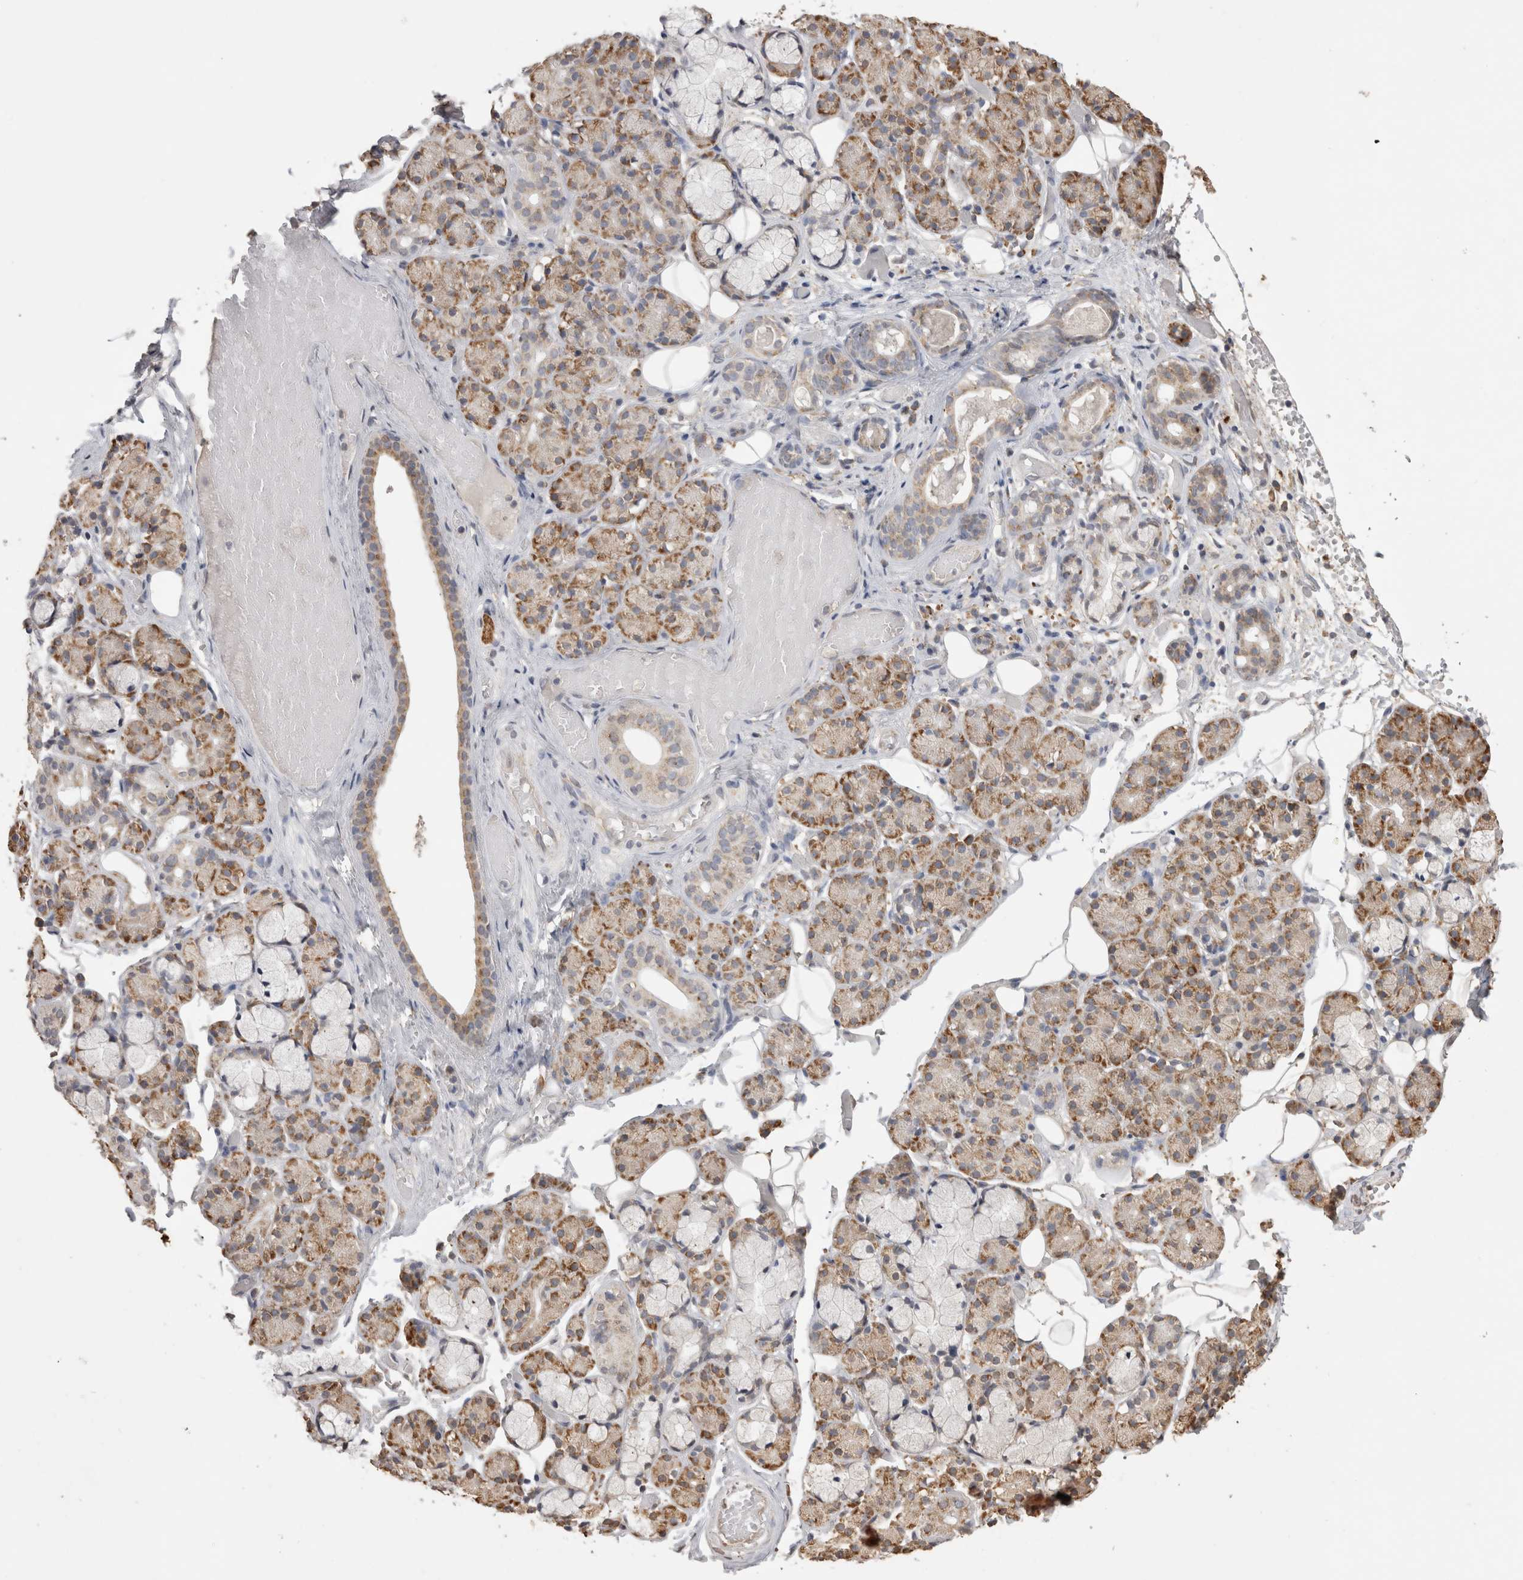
{"staining": {"intensity": "moderate", "quantity": "25%-75%", "location": "cytoplasmic/membranous"}, "tissue": "salivary gland", "cell_type": "Glandular cells", "image_type": "normal", "snomed": [{"axis": "morphology", "description": "Normal tissue, NOS"}, {"axis": "topography", "description": "Salivary gland"}], "caption": "Protein expression analysis of normal human salivary gland reveals moderate cytoplasmic/membranous staining in approximately 25%-75% of glandular cells. The staining was performed using DAB (3,3'-diaminobenzidine), with brown indicating positive protein expression. Nuclei are stained blue with hematoxylin.", "gene": "NOMO1", "patient": {"sex": "male", "age": 63}}